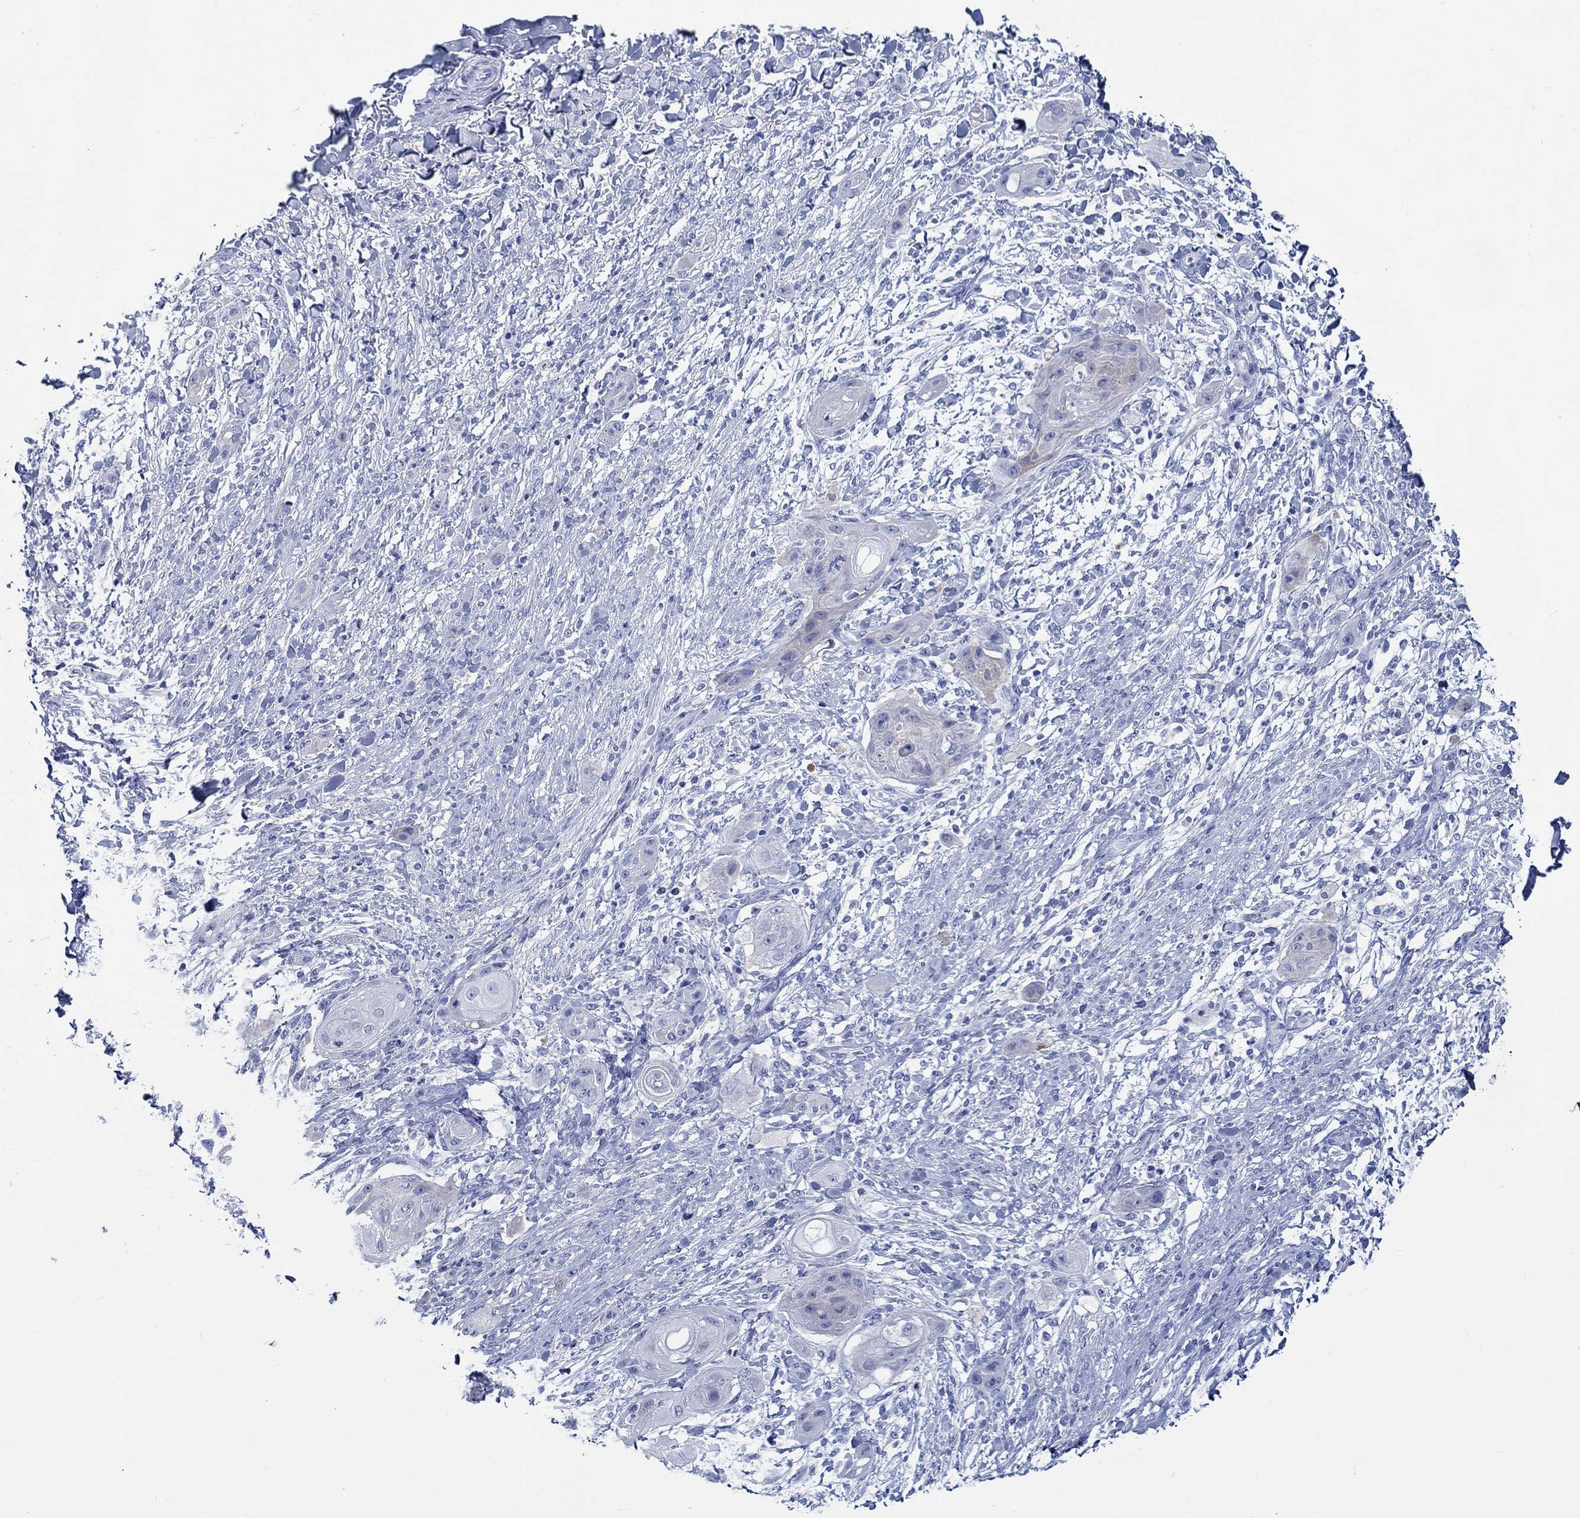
{"staining": {"intensity": "negative", "quantity": "none", "location": "none"}, "tissue": "skin cancer", "cell_type": "Tumor cells", "image_type": "cancer", "snomed": [{"axis": "morphology", "description": "Squamous cell carcinoma, NOS"}, {"axis": "topography", "description": "Skin"}], "caption": "Tumor cells show no significant protein positivity in skin cancer.", "gene": "FBXO2", "patient": {"sex": "male", "age": 62}}